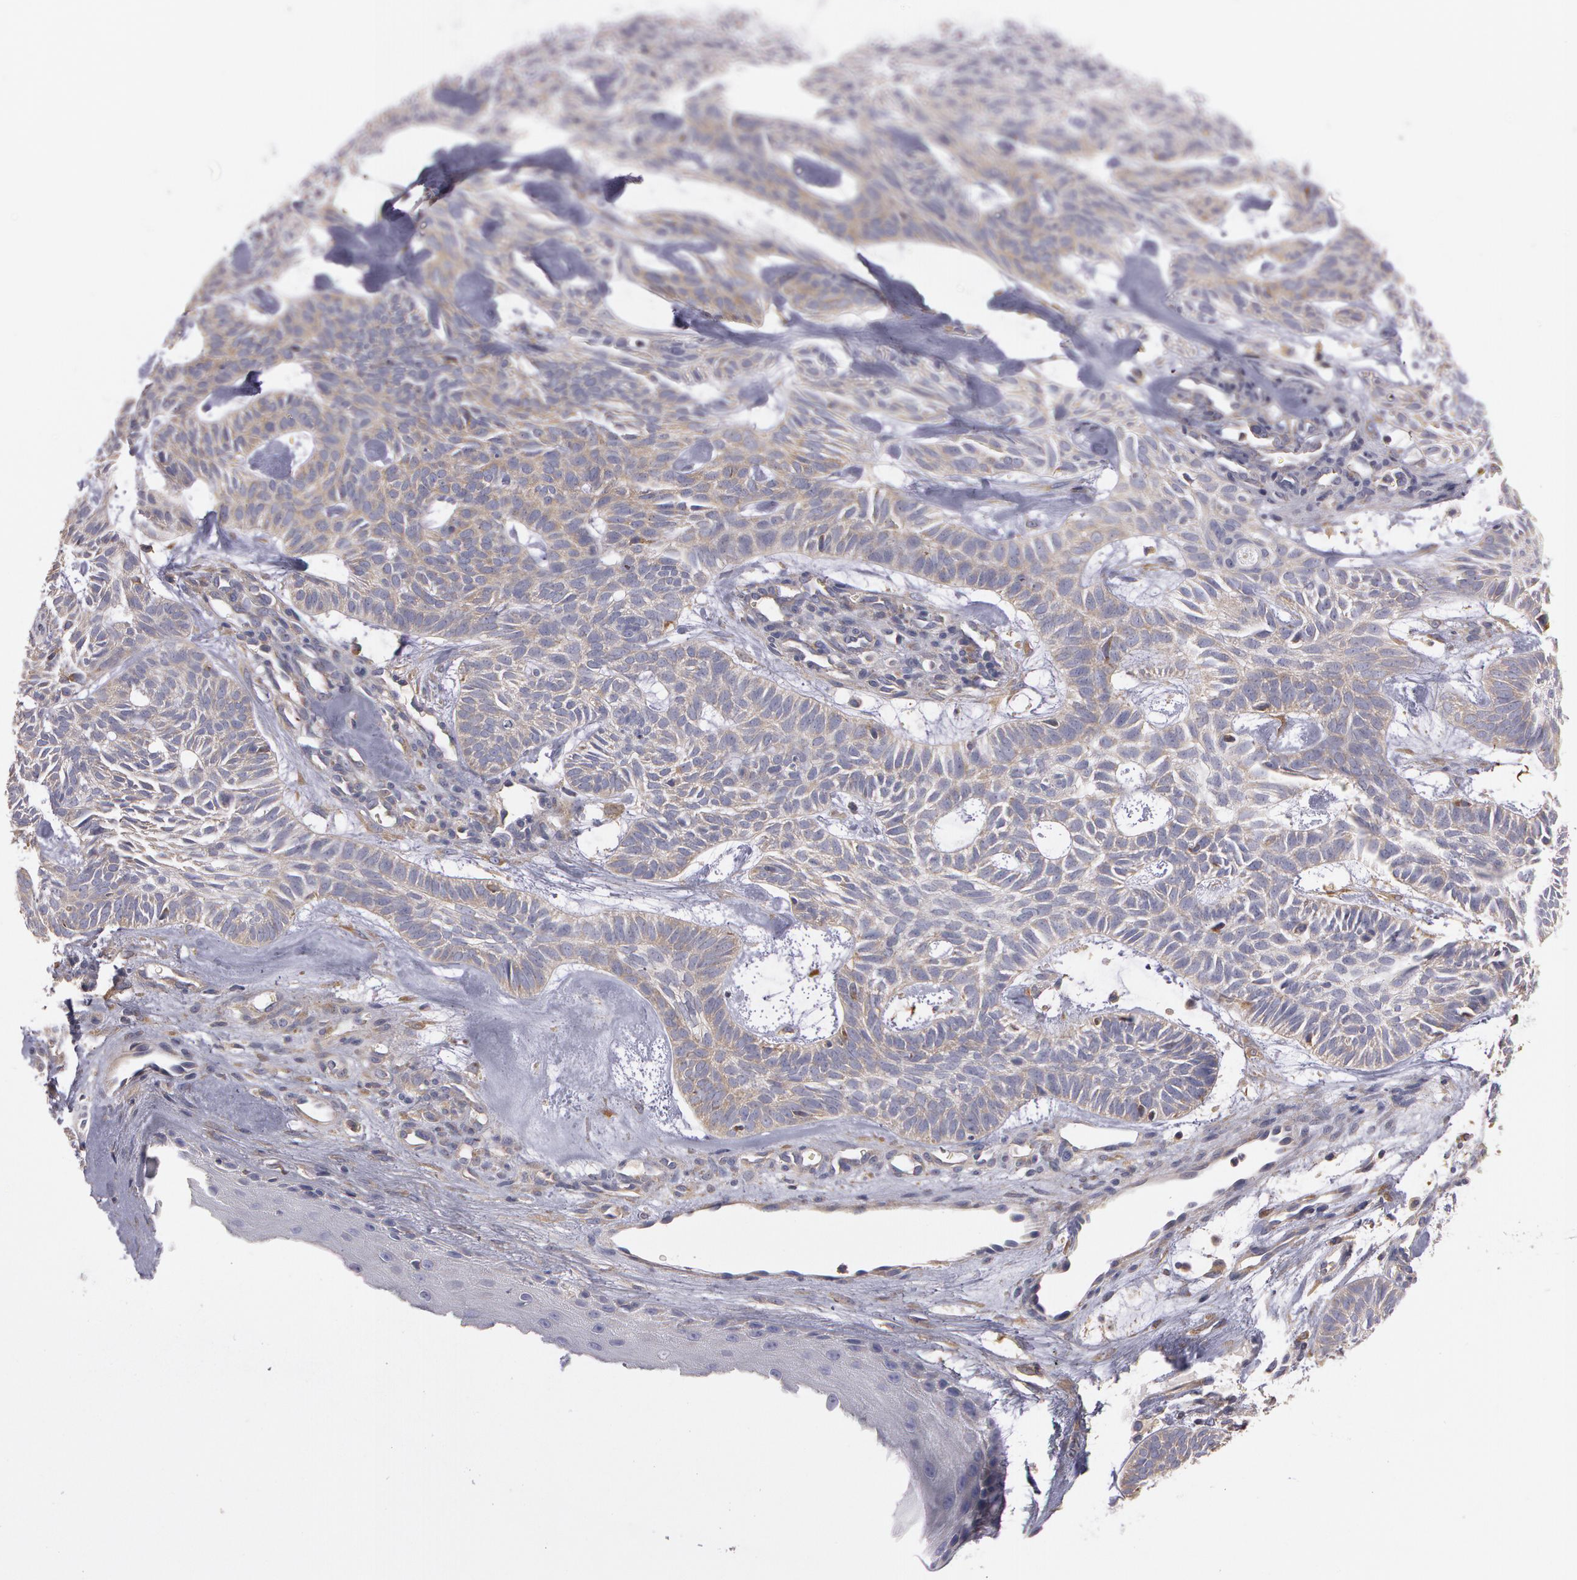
{"staining": {"intensity": "weak", "quantity": "<25%", "location": "cytoplasmic/membranous"}, "tissue": "skin cancer", "cell_type": "Tumor cells", "image_type": "cancer", "snomed": [{"axis": "morphology", "description": "Basal cell carcinoma"}, {"axis": "topography", "description": "Skin"}], "caption": "Protein analysis of skin cancer (basal cell carcinoma) demonstrates no significant expression in tumor cells. (DAB immunohistochemistry, high magnification).", "gene": "NEK9", "patient": {"sex": "male", "age": 75}}